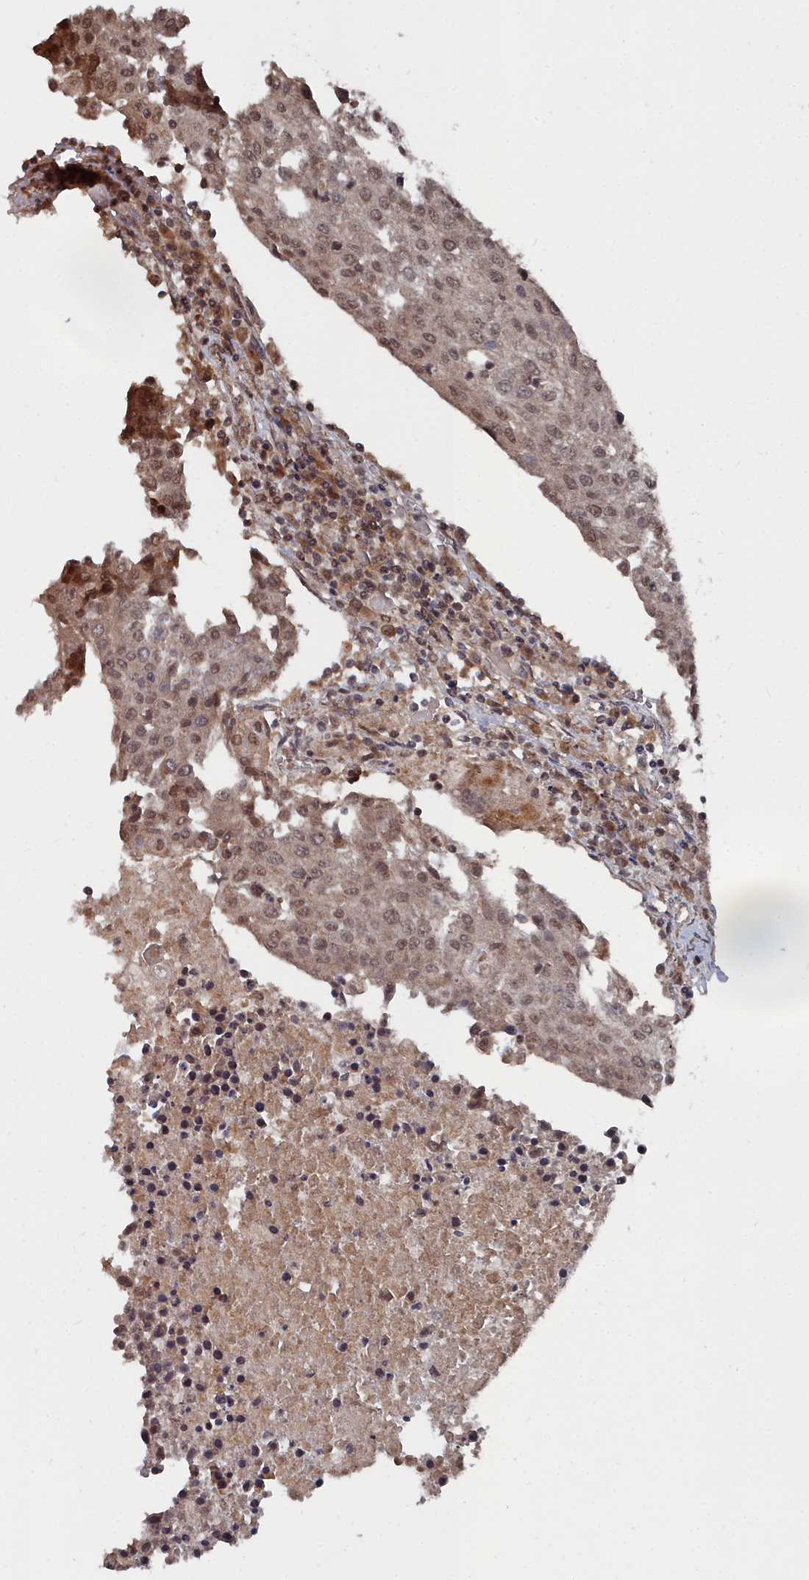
{"staining": {"intensity": "moderate", "quantity": ">75%", "location": "nuclear"}, "tissue": "urothelial cancer", "cell_type": "Tumor cells", "image_type": "cancer", "snomed": [{"axis": "morphology", "description": "Urothelial carcinoma, High grade"}, {"axis": "topography", "description": "Urinary bladder"}], "caption": "Human high-grade urothelial carcinoma stained with a protein marker exhibits moderate staining in tumor cells.", "gene": "CCNP", "patient": {"sex": "female", "age": 85}}